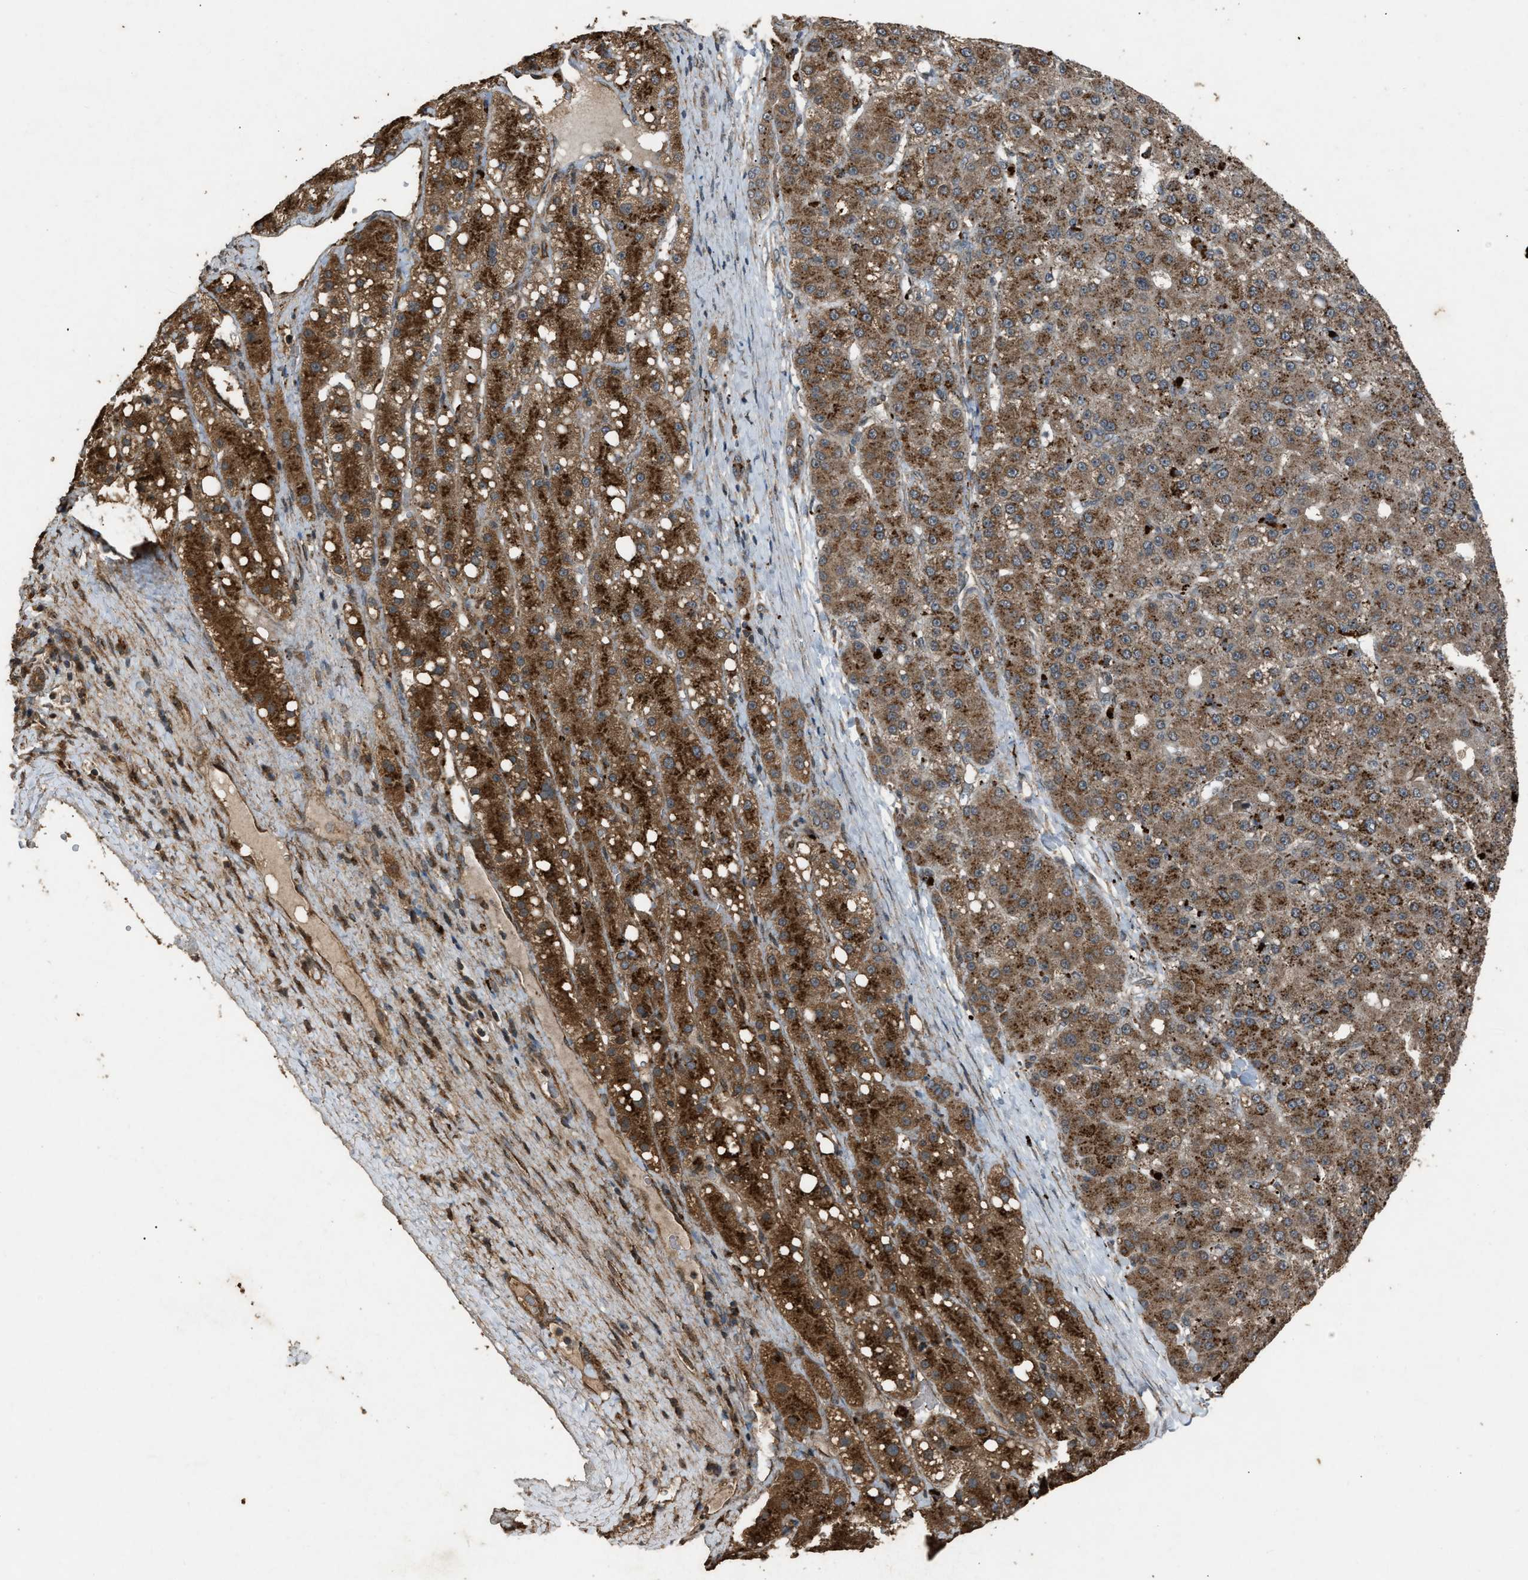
{"staining": {"intensity": "moderate", "quantity": ">75%", "location": "cytoplasmic/membranous"}, "tissue": "liver cancer", "cell_type": "Tumor cells", "image_type": "cancer", "snomed": [{"axis": "morphology", "description": "Carcinoma, Hepatocellular, NOS"}, {"axis": "topography", "description": "Liver"}], "caption": "Protein staining of liver cancer tissue demonstrates moderate cytoplasmic/membranous expression in about >75% of tumor cells.", "gene": "PSMD1", "patient": {"sex": "male", "age": 67}}